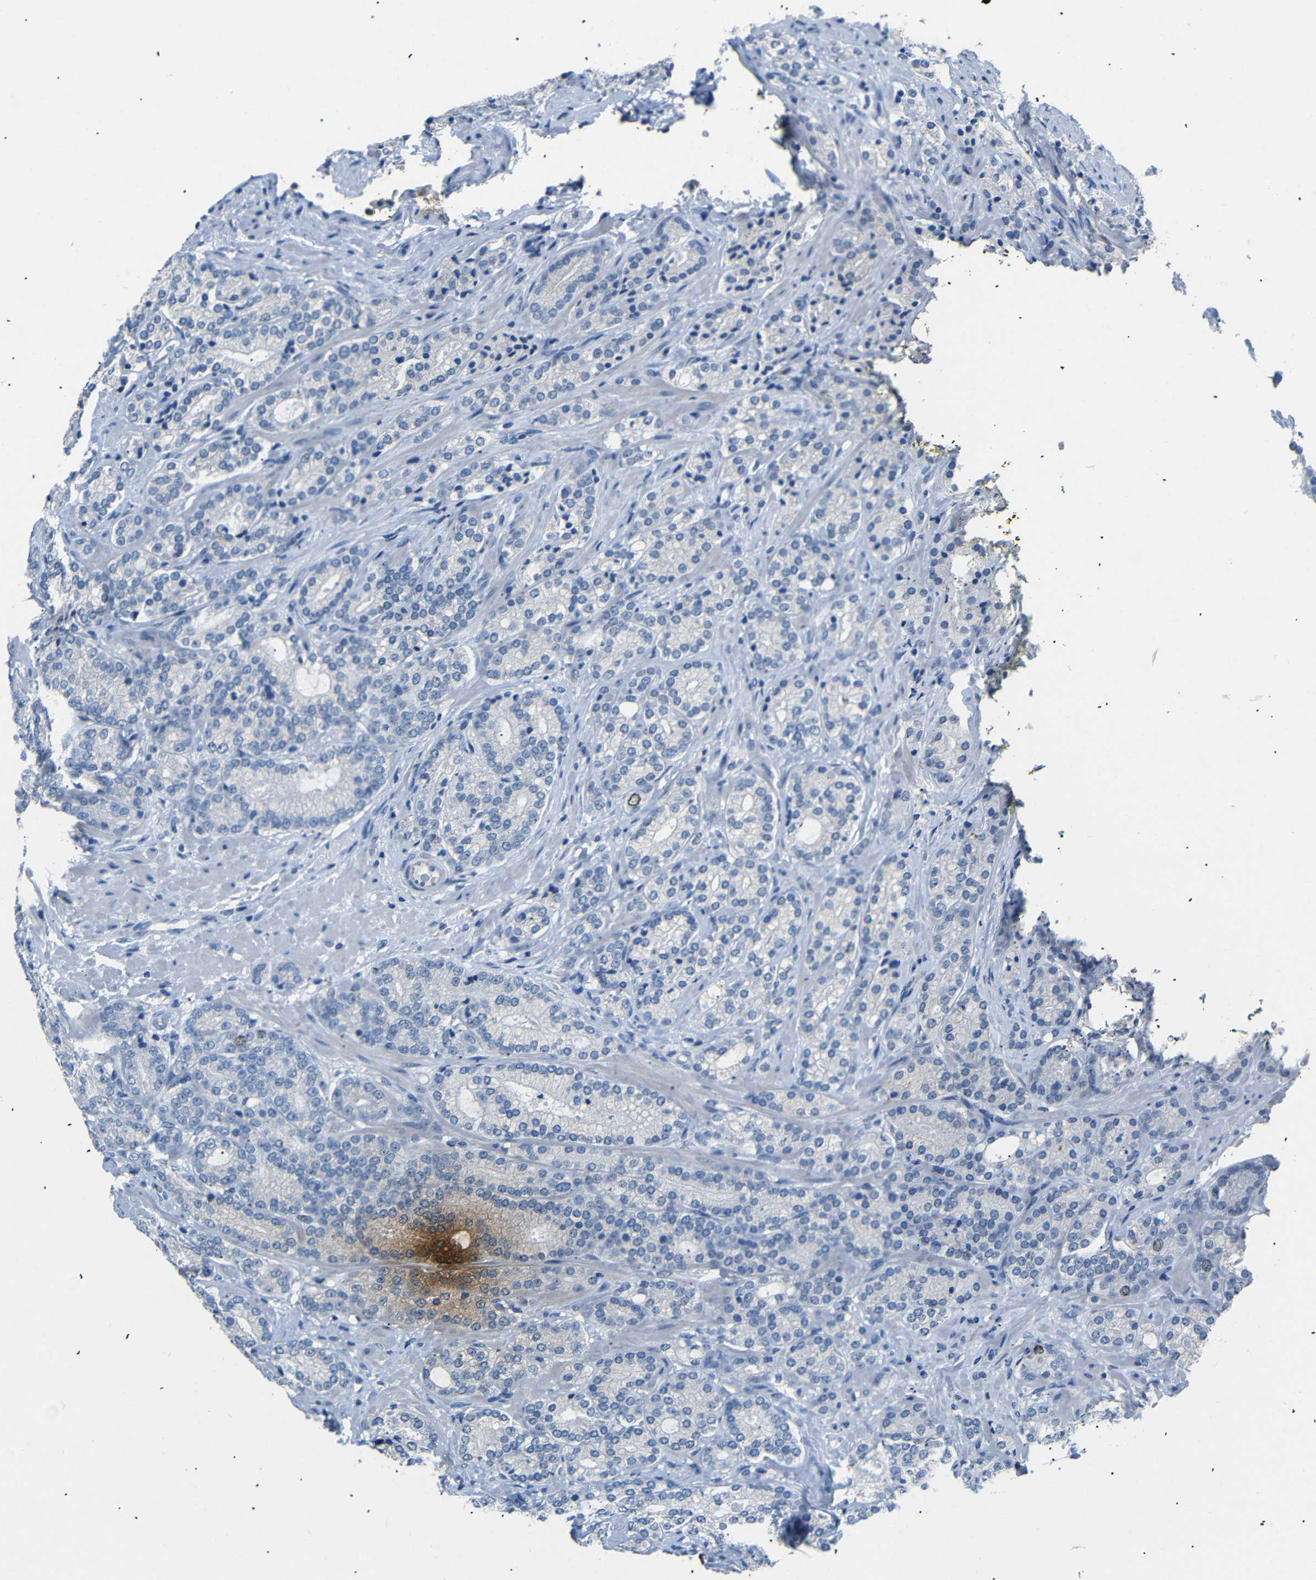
{"staining": {"intensity": "negative", "quantity": "none", "location": "none"}, "tissue": "prostate cancer", "cell_type": "Tumor cells", "image_type": "cancer", "snomed": [{"axis": "morphology", "description": "Adenocarcinoma, High grade"}, {"axis": "topography", "description": "Prostate"}], "caption": "This histopathology image is of high-grade adenocarcinoma (prostate) stained with IHC to label a protein in brown with the nuclei are counter-stained blue. There is no staining in tumor cells.", "gene": "INCENP", "patient": {"sex": "male", "age": 61}}